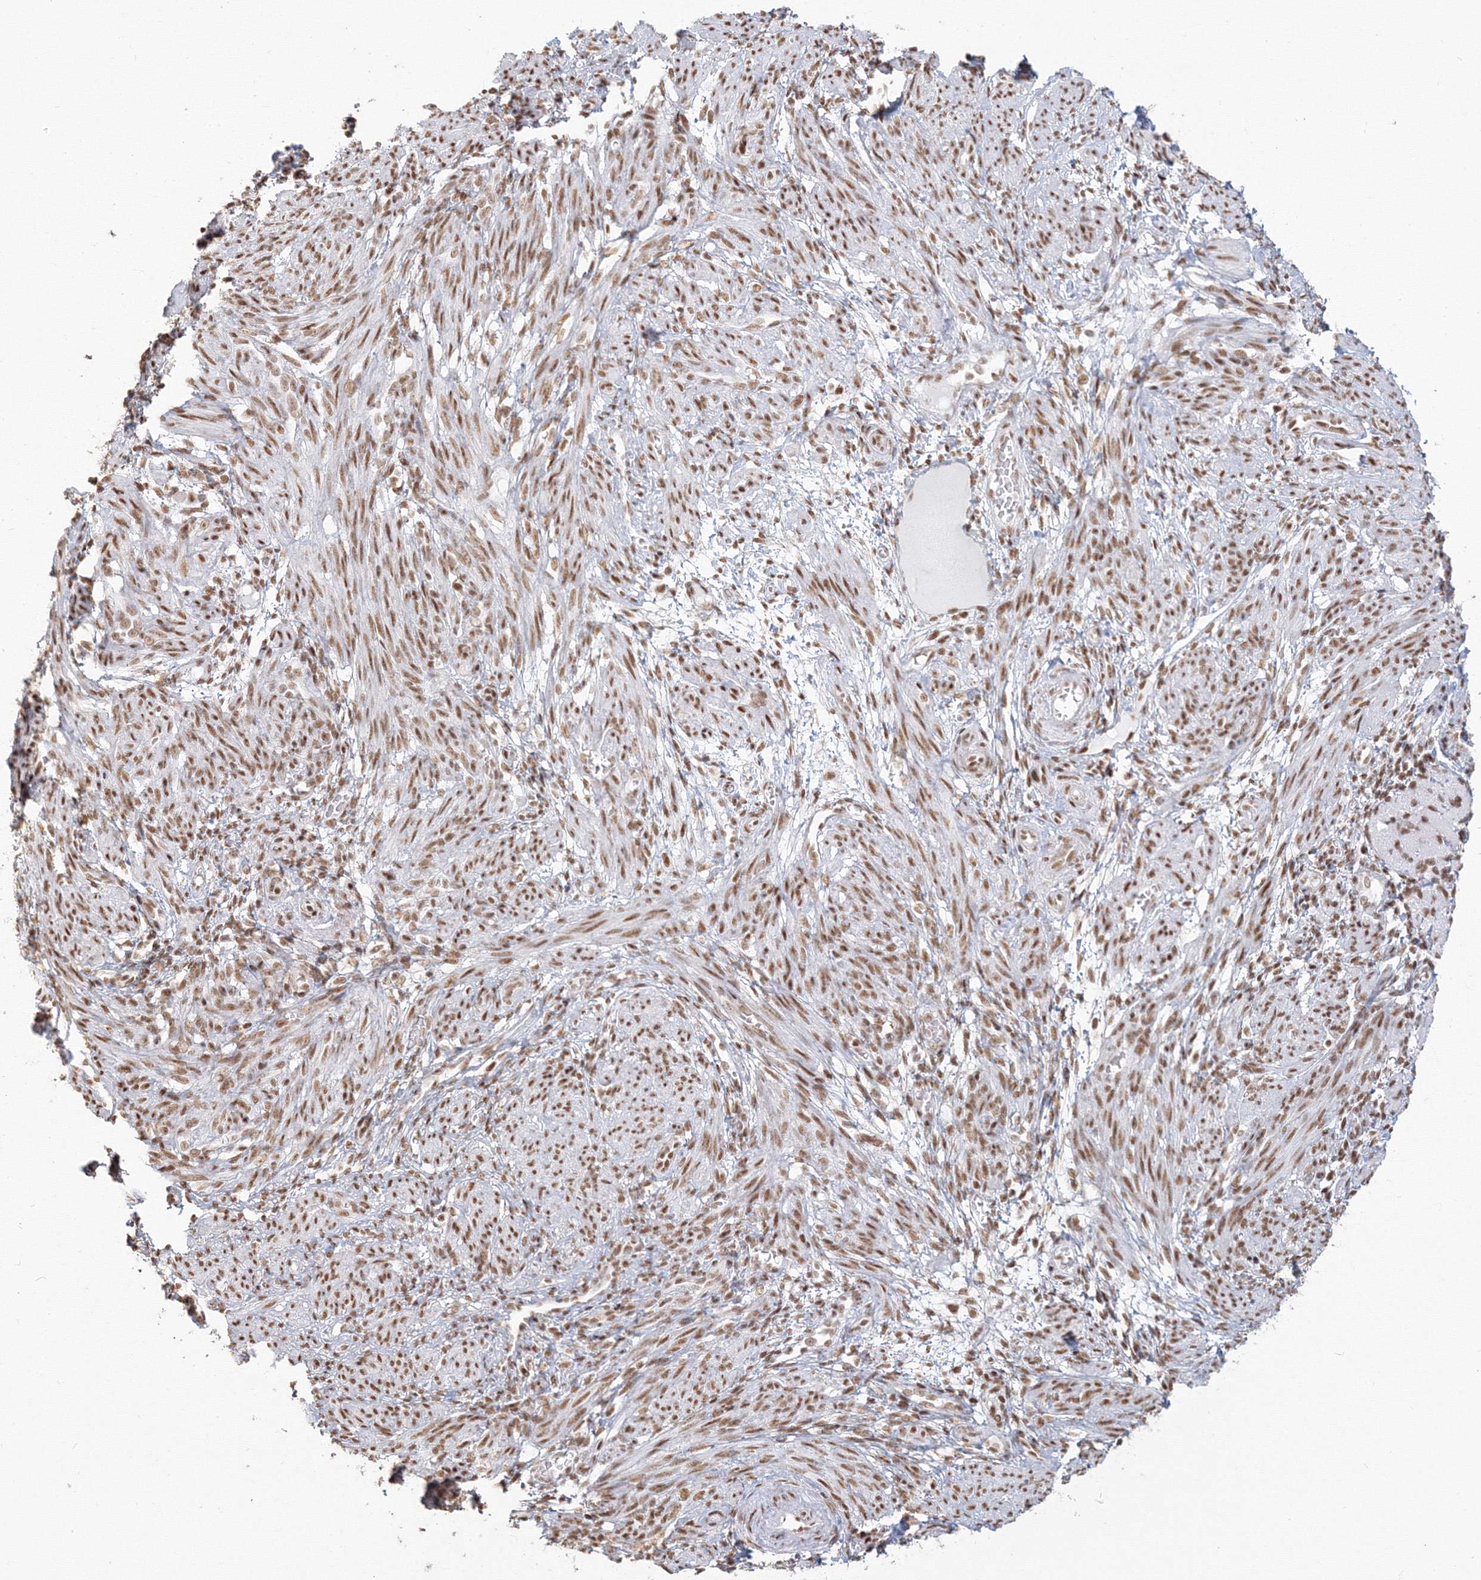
{"staining": {"intensity": "moderate", "quantity": ">75%", "location": "nuclear"}, "tissue": "smooth muscle", "cell_type": "Smooth muscle cells", "image_type": "normal", "snomed": [{"axis": "morphology", "description": "Normal tissue, NOS"}, {"axis": "topography", "description": "Smooth muscle"}], "caption": "This image reveals immunohistochemistry (IHC) staining of normal human smooth muscle, with medium moderate nuclear staining in about >75% of smooth muscle cells.", "gene": "PPP4R2", "patient": {"sex": "female", "age": 39}}